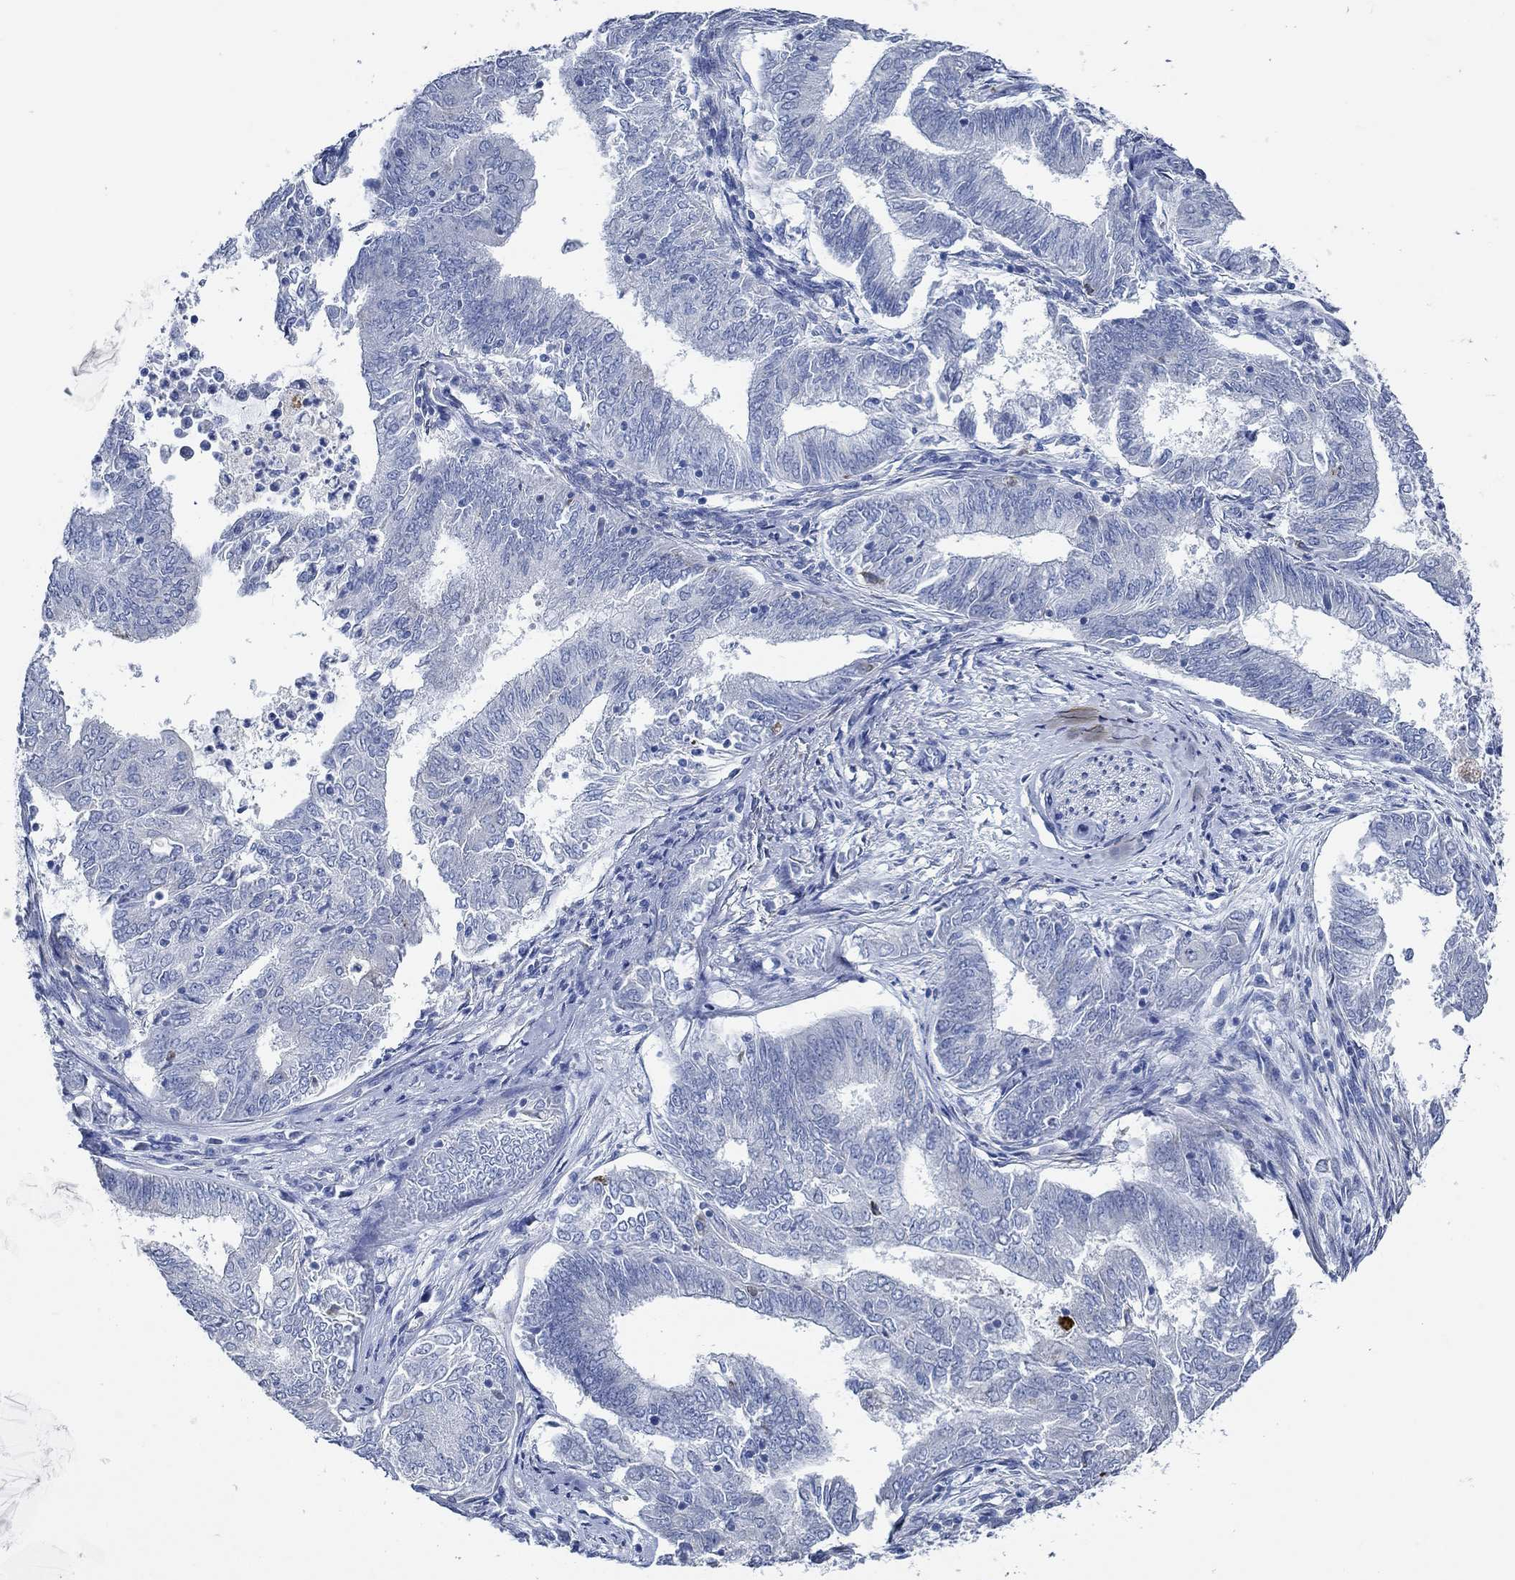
{"staining": {"intensity": "strong", "quantity": "<25%", "location": "cytoplasmic/membranous"}, "tissue": "endometrial cancer", "cell_type": "Tumor cells", "image_type": "cancer", "snomed": [{"axis": "morphology", "description": "Adenocarcinoma, NOS"}, {"axis": "topography", "description": "Endometrium"}], "caption": "Adenocarcinoma (endometrial) stained for a protein (brown) displays strong cytoplasmic/membranous positive expression in about <25% of tumor cells.", "gene": "HECW2", "patient": {"sex": "female", "age": 62}}